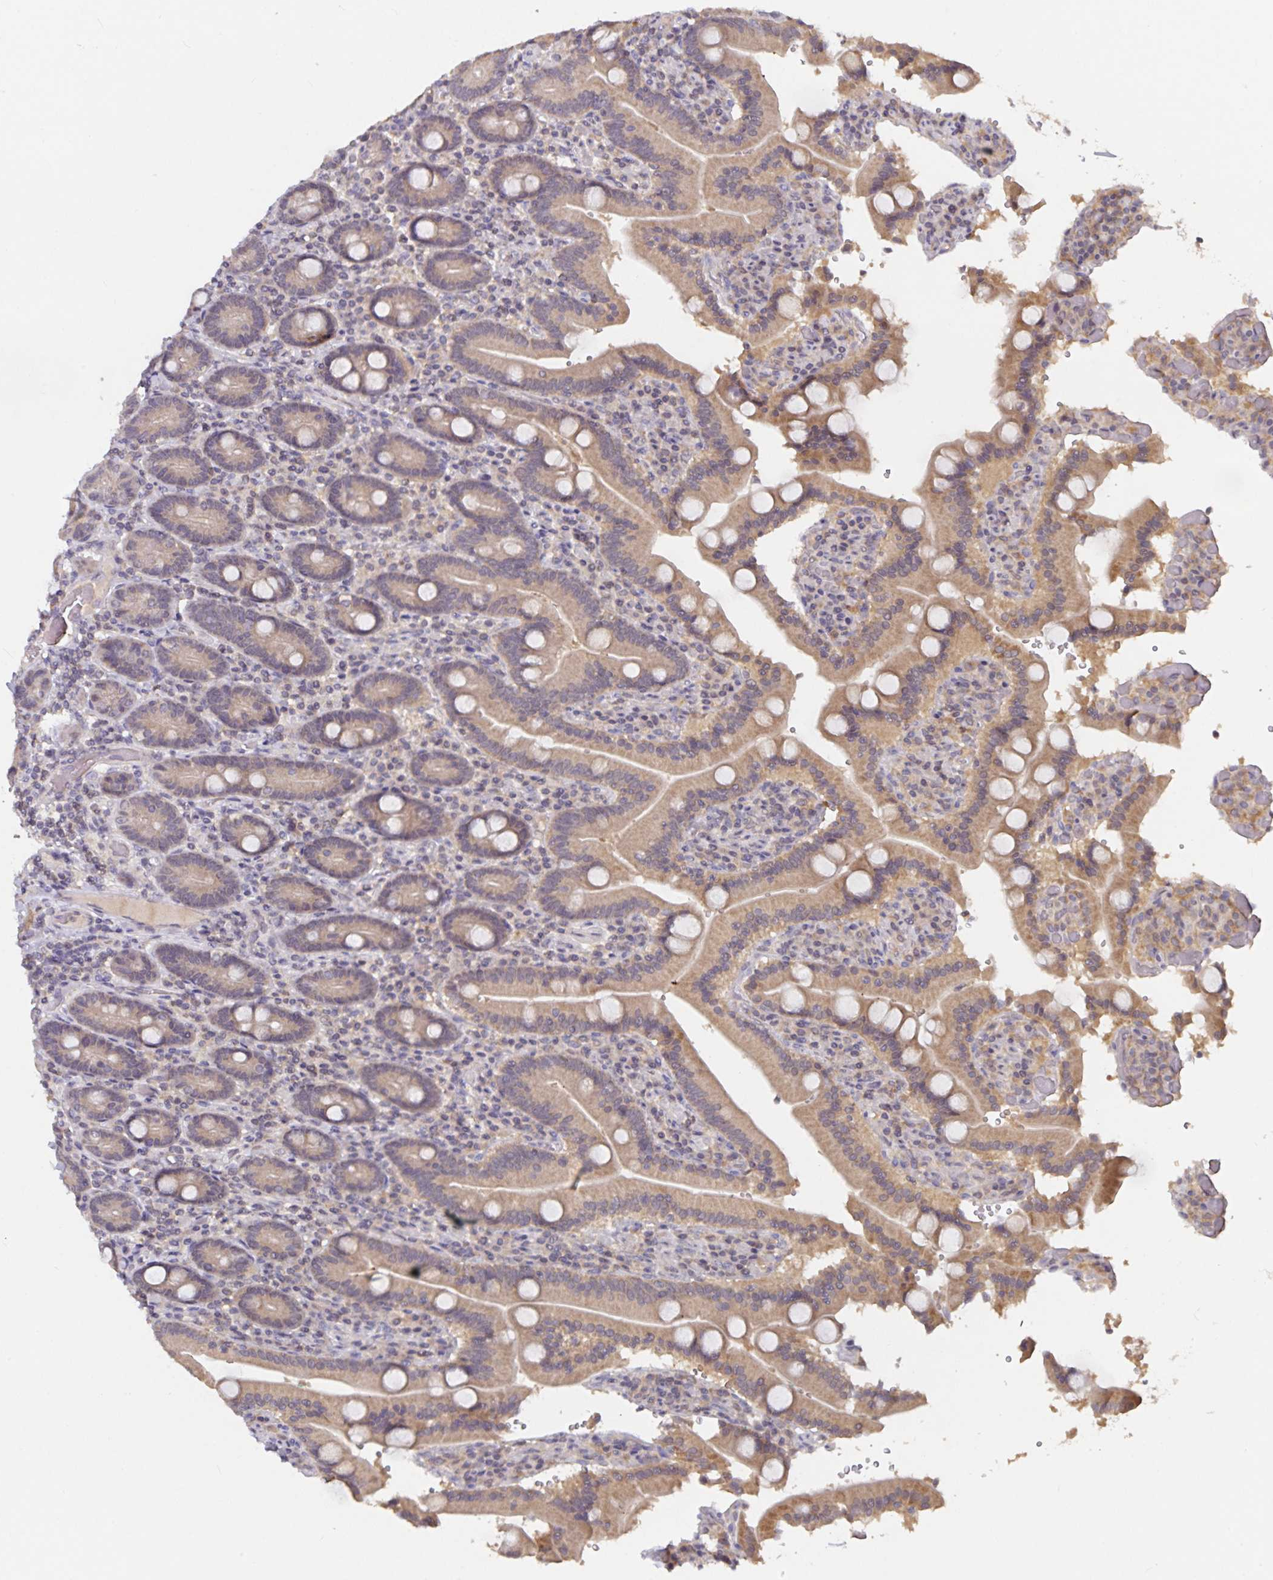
{"staining": {"intensity": "moderate", "quantity": ">75%", "location": "cytoplasmic/membranous"}, "tissue": "duodenum", "cell_type": "Glandular cells", "image_type": "normal", "snomed": [{"axis": "morphology", "description": "Normal tissue, NOS"}, {"axis": "topography", "description": "Duodenum"}], "caption": "Immunohistochemistry (IHC) (DAB) staining of unremarkable duodenum displays moderate cytoplasmic/membranous protein positivity in about >75% of glandular cells.", "gene": "HEPN1", "patient": {"sex": "female", "age": 62}}